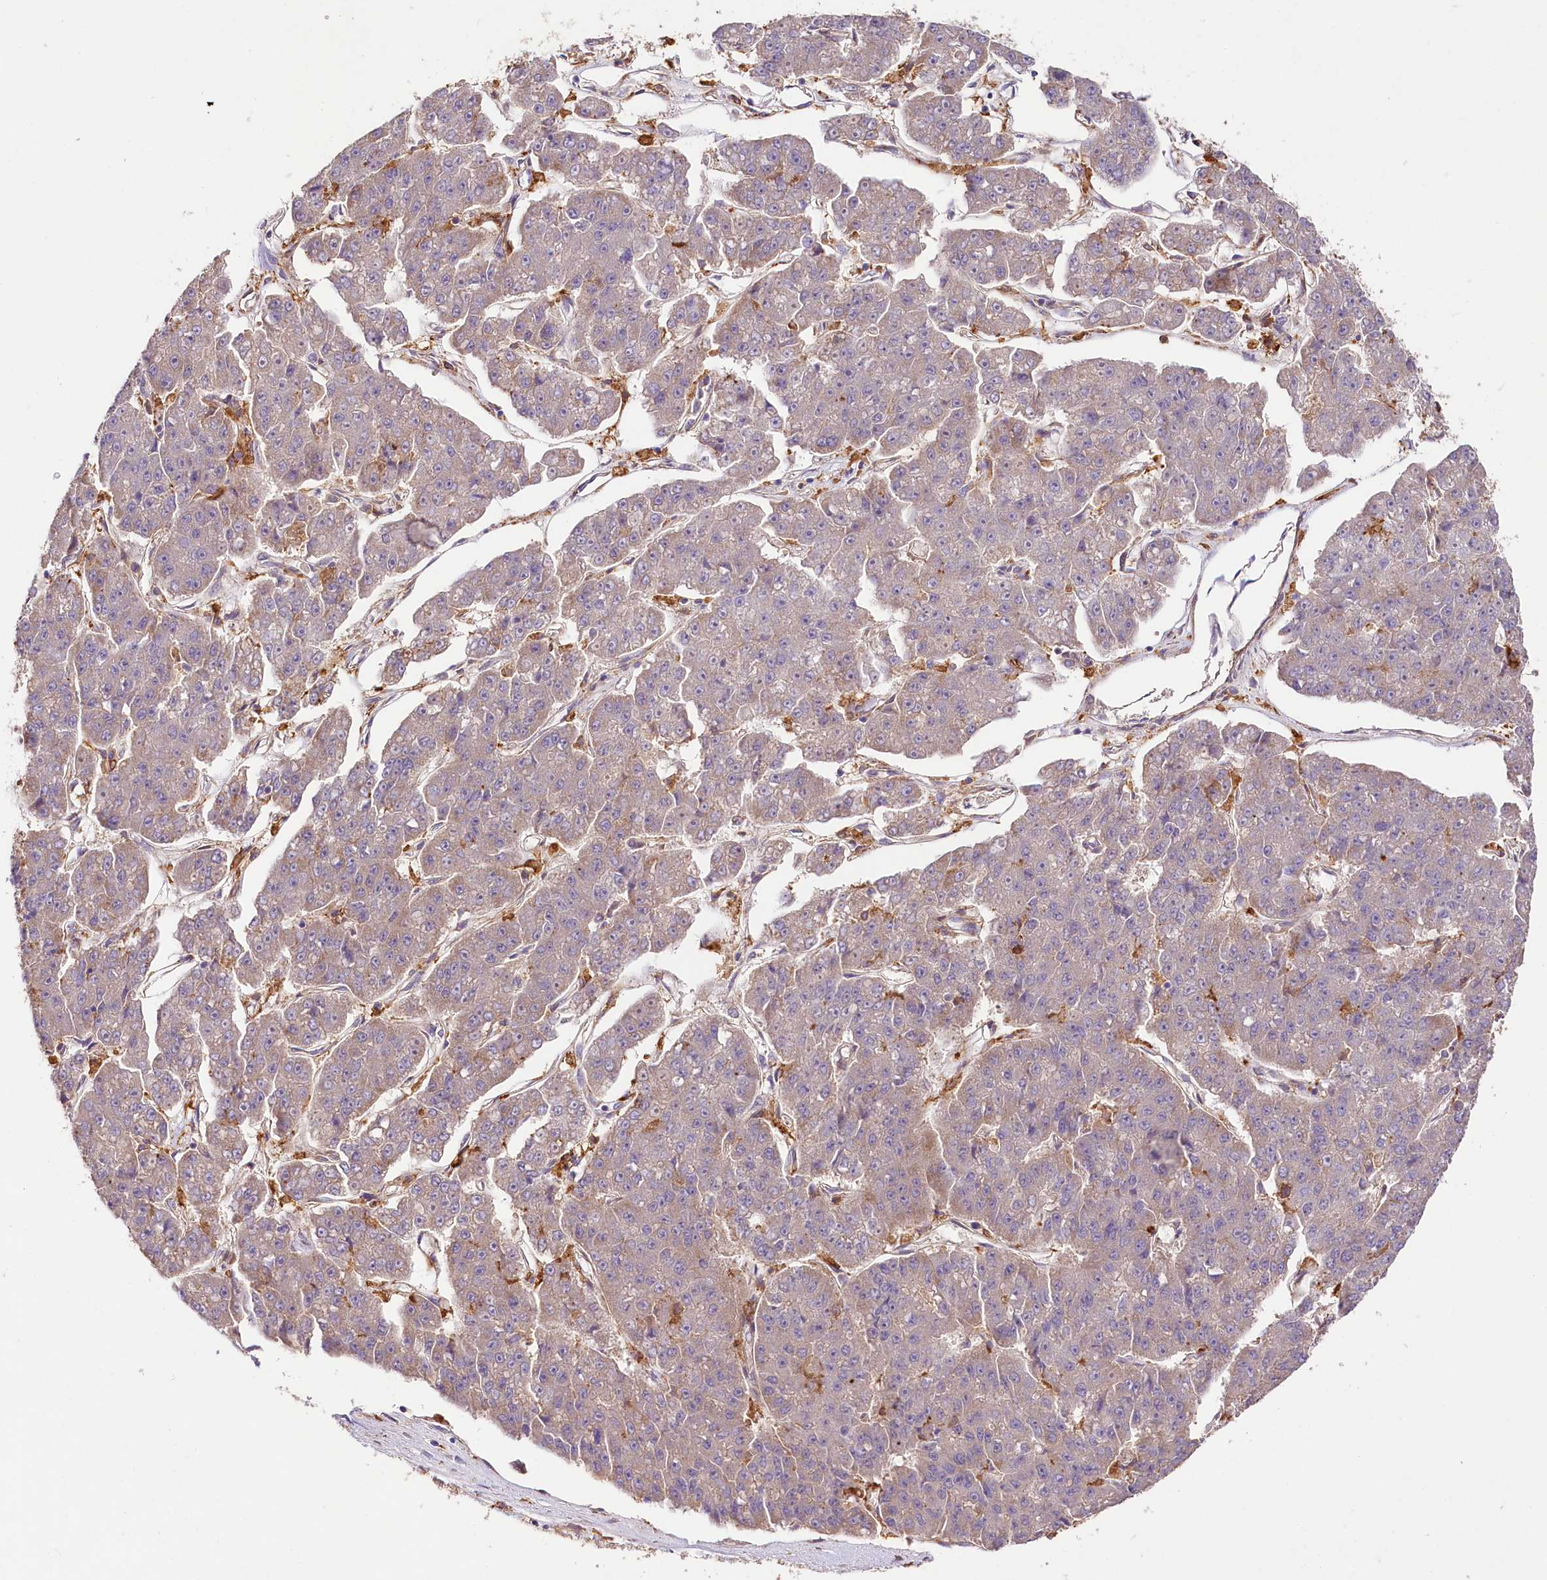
{"staining": {"intensity": "negative", "quantity": "none", "location": "none"}, "tissue": "pancreatic cancer", "cell_type": "Tumor cells", "image_type": "cancer", "snomed": [{"axis": "morphology", "description": "Adenocarcinoma, NOS"}, {"axis": "topography", "description": "Pancreas"}], "caption": "Tumor cells show no significant protein positivity in pancreatic adenocarcinoma.", "gene": "CSAD", "patient": {"sex": "male", "age": 50}}